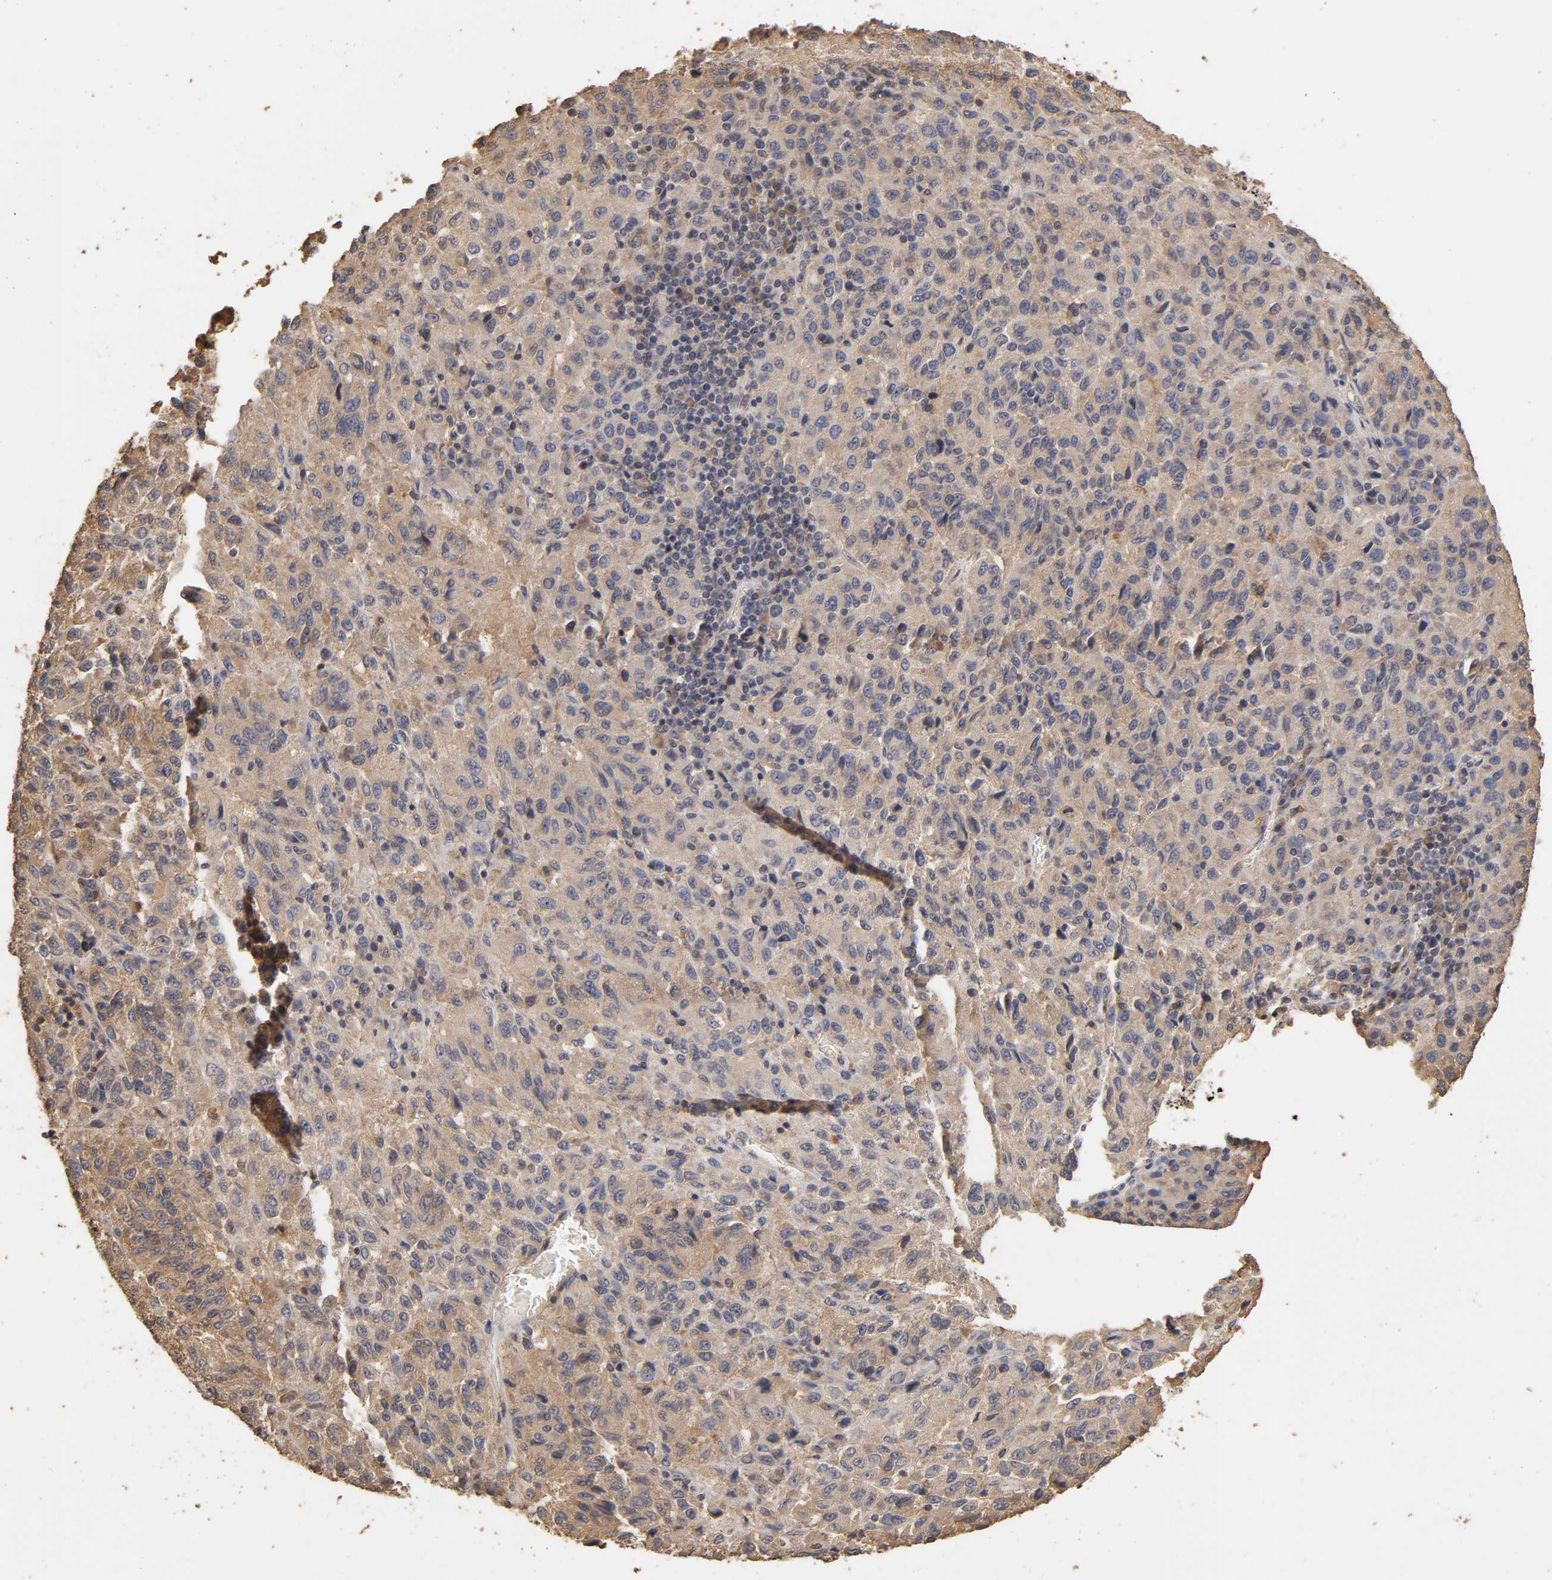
{"staining": {"intensity": "weak", "quantity": "25%-75%", "location": "cytoplasmic/membranous"}, "tissue": "melanoma", "cell_type": "Tumor cells", "image_type": "cancer", "snomed": [{"axis": "morphology", "description": "Malignant melanoma, Metastatic site"}, {"axis": "topography", "description": "Lung"}], "caption": "This is an image of immunohistochemistry (IHC) staining of malignant melanoma (metastatic site), which shows weak staining in the cytoplasmic/membranous of tumor cells.", "gene": "VSIG4", "patient": {"sex": "male", "age": 64}}